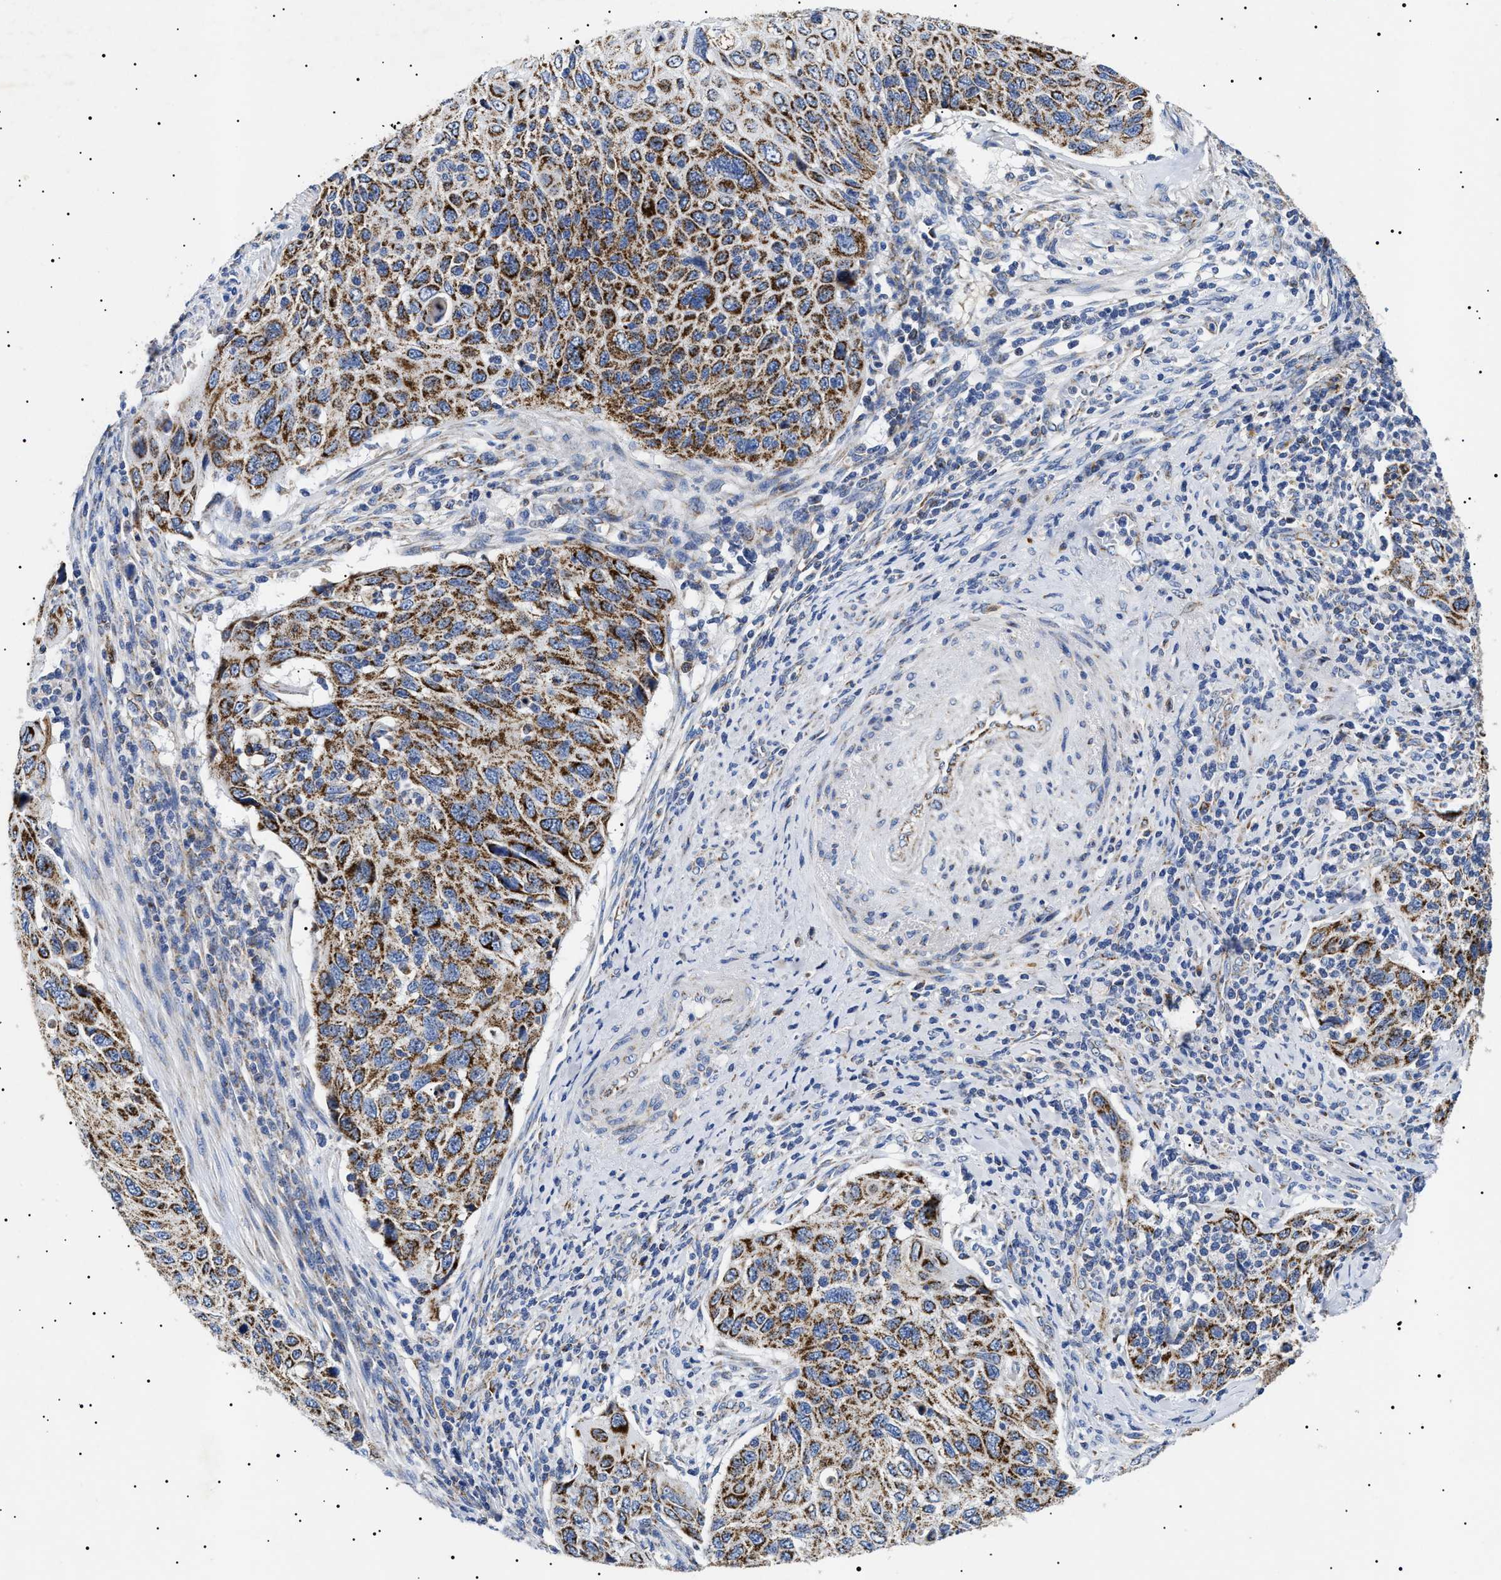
{"staining": {"intensity": "strong", "quantity": ">75%", "location": "cytoplasmic/membranous"}, "tissue": "cervical cancer", "cell_type": "Tumor cells", "image_type": "cancer", "snomed": [{"axis": "morphology", "description": "Squamous cell carcinoma, NOS"}, {"axis": "topography", "description": "Cervix"}], "caption": "A micrograph of cervical cancer stained for a protein reveals strong cytoplasmic/membranous brown staining in tumor cells. (IHC, brightfield microscopy, high magnification).", "gene": "CHRDL2", "patient": {"sex": "female", "age": 70}}